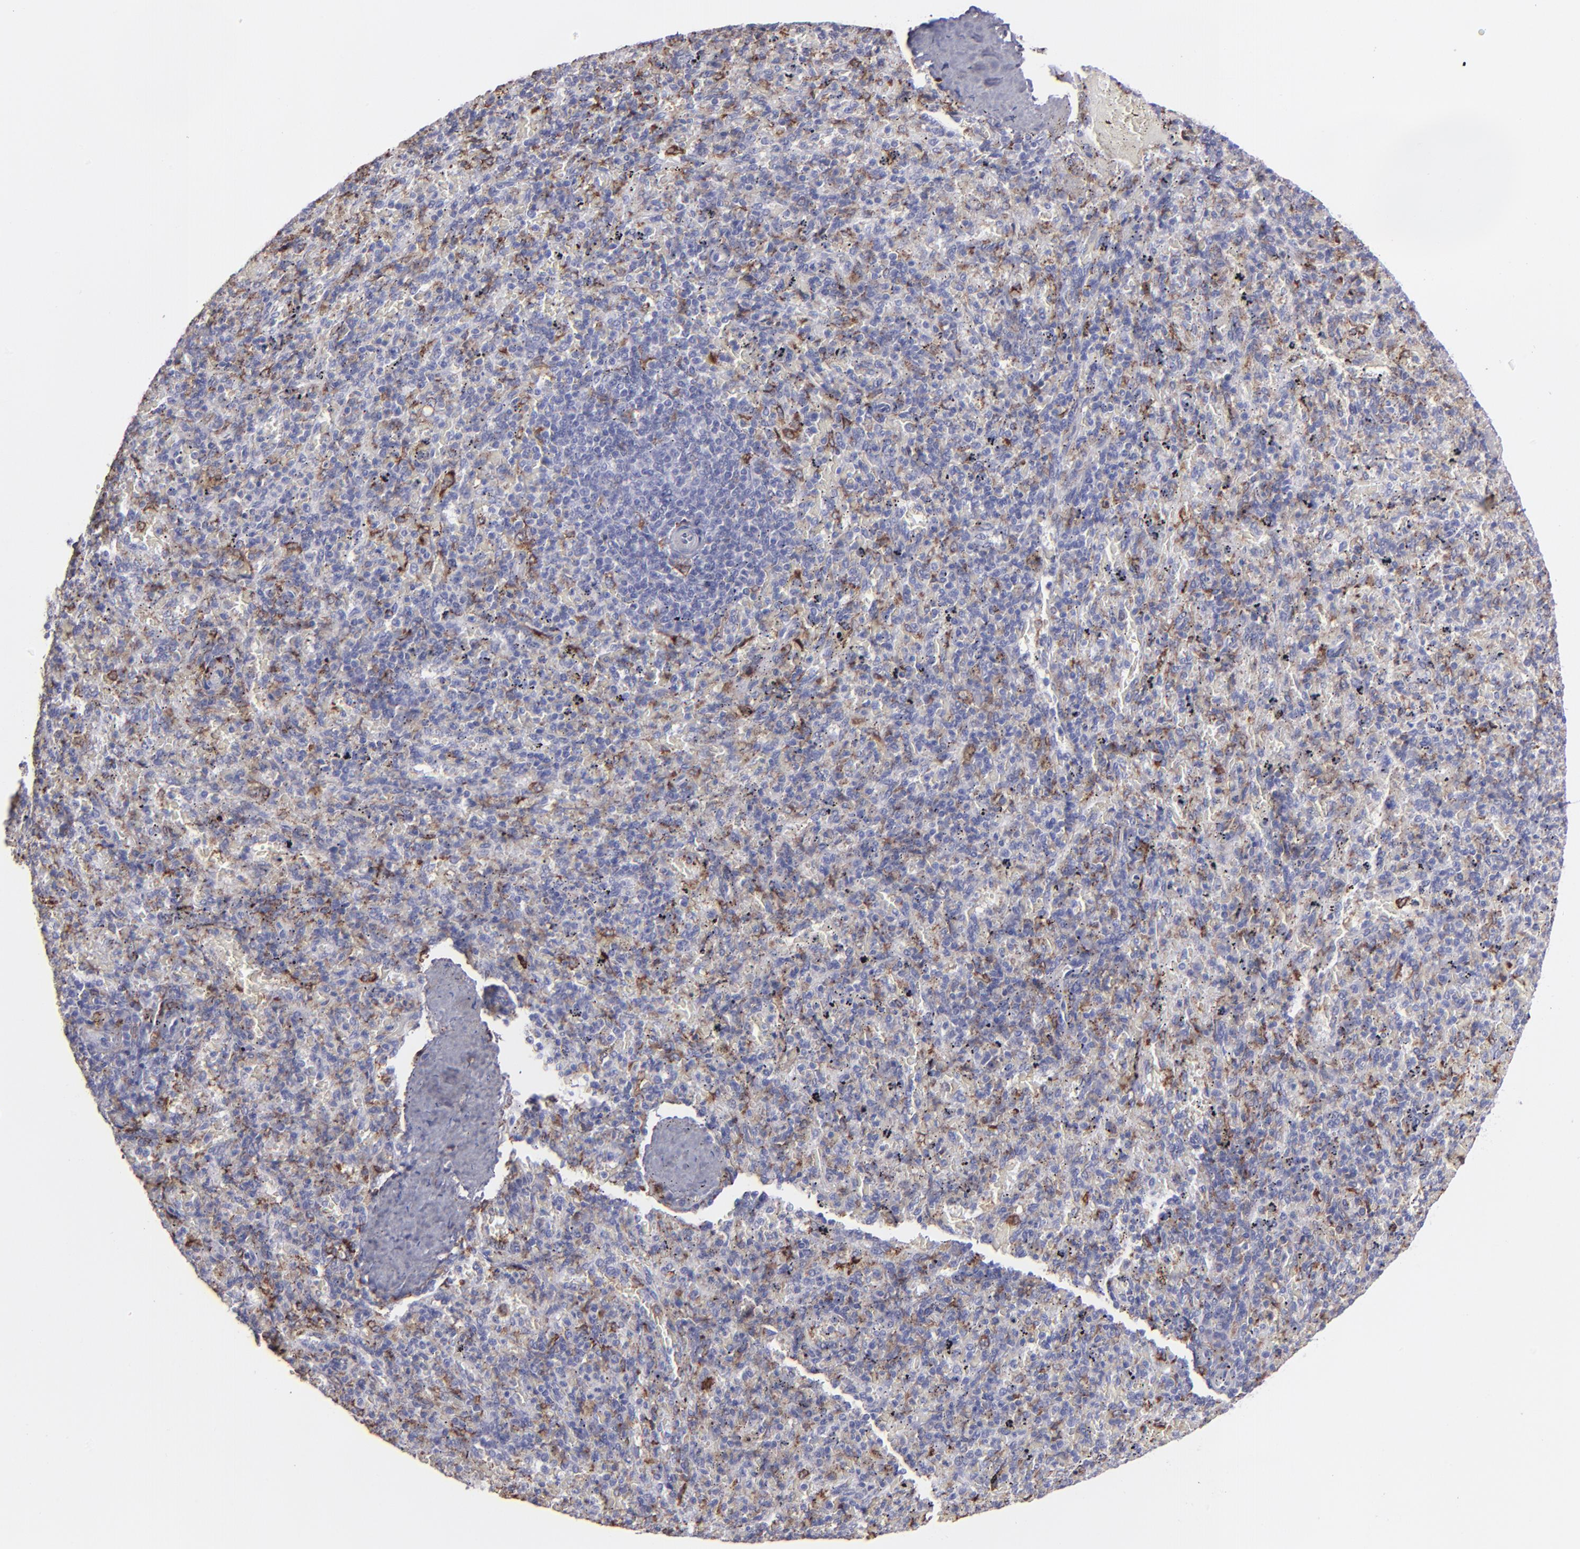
{"staining": {"intensity": "moderate", "quantity": "<25%", "location": "cytoplasmic/membranous"}, "tissue": "spleen", "cell_type": "Cells in red pulp", "image_type": "normal", "snomed": [{"axis": "morphology", "description": "Normal tissue, NOS"}, {"axis": "topography", "description": "Spleen"}], "caption": "Approximately <25% of cells in red pulp in unremarkable spleen show moderate cytoplasmic/membranous protein staining as visualized by brown immunohistochemical staining.", "gene": "C1QA", "patient": {"sex": "female", "age": 43}}